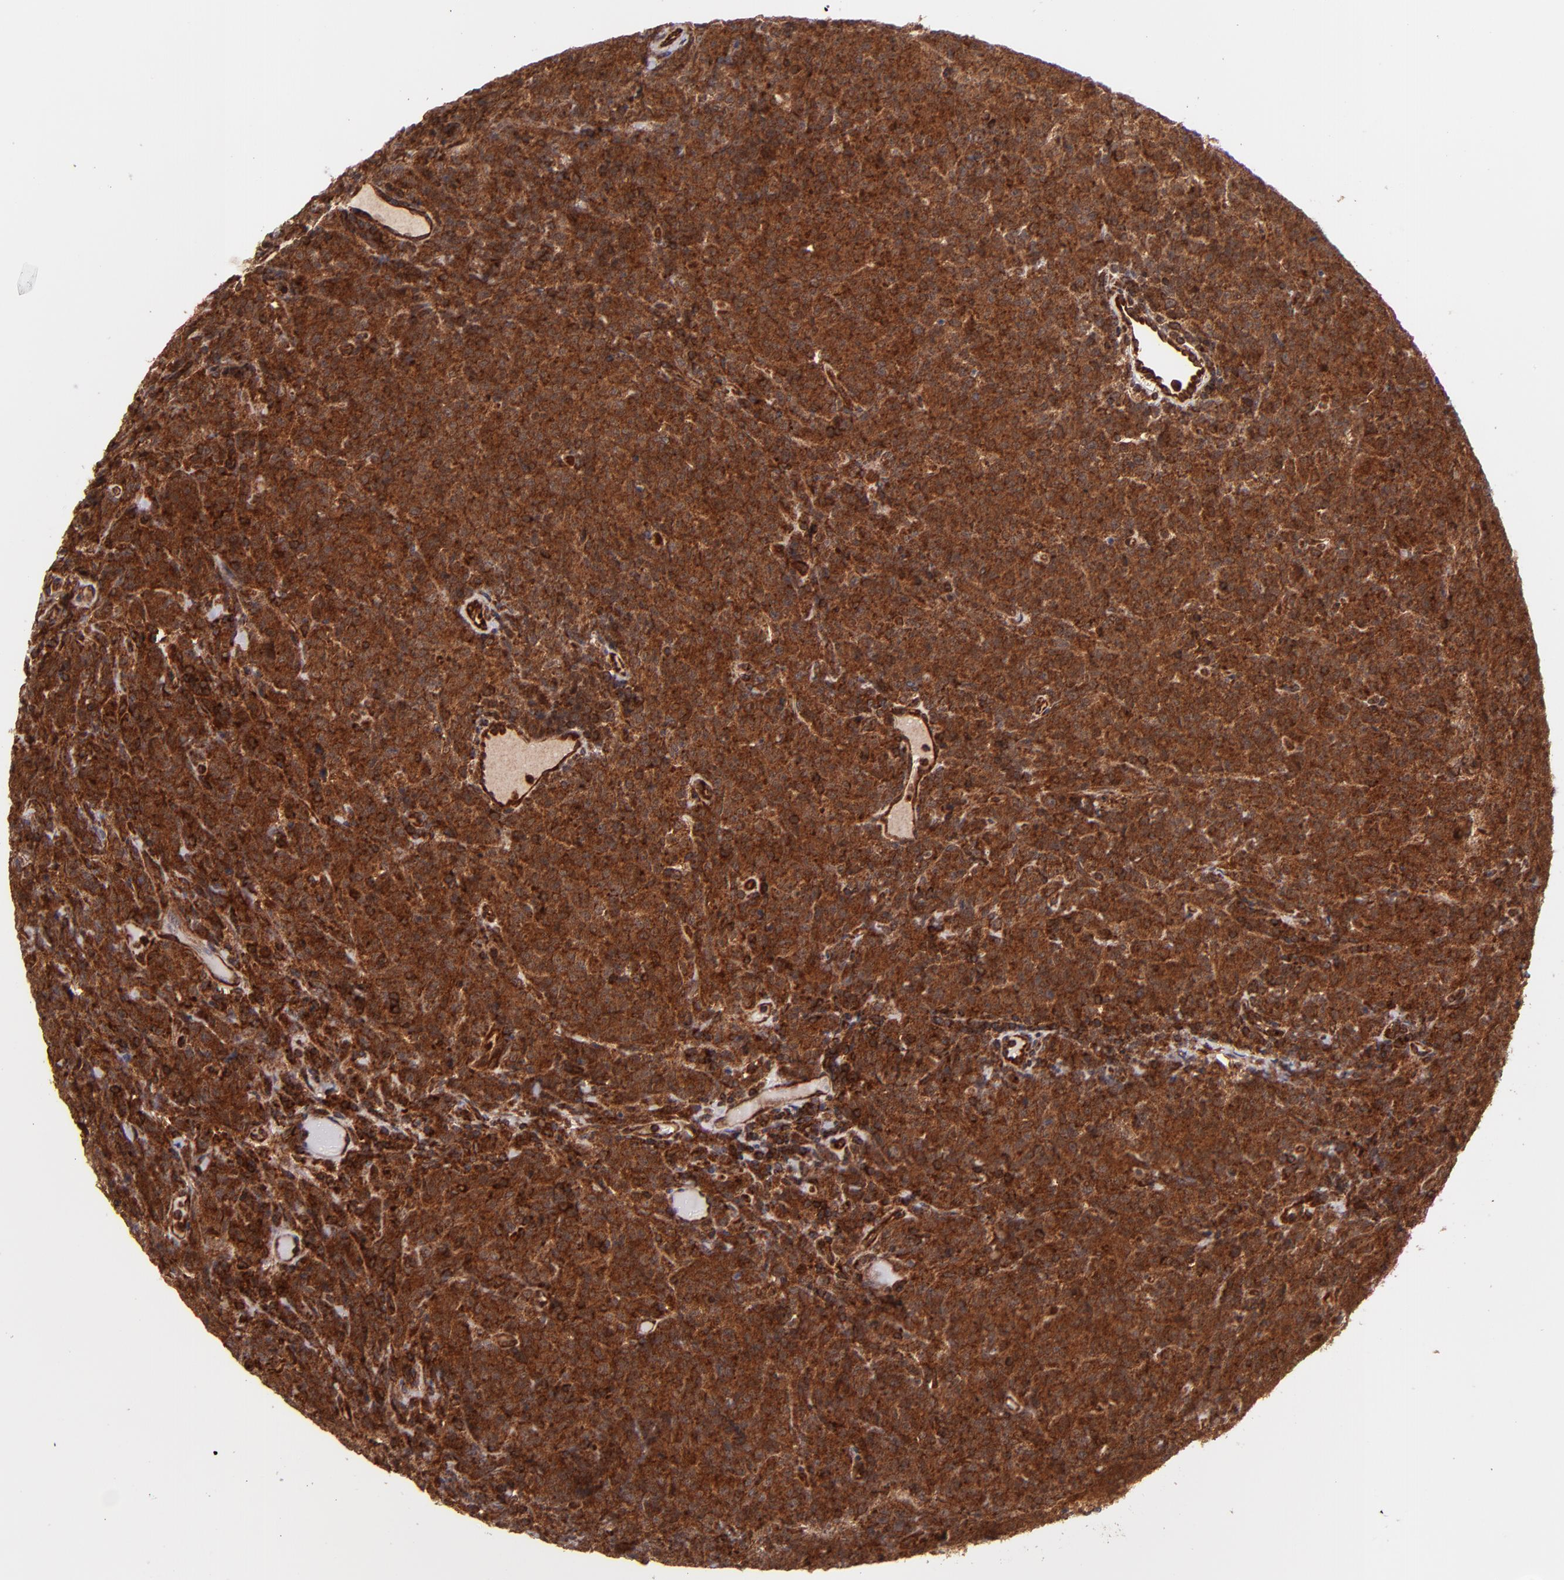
{"staining": {"intensity": "strong", "quantity": ">75%", "location": "cytoplasmic/membranous,nuclear"}, "tissue": "lymphoma", "cell_type": "Tumor cells", "image_type": "cancer", "snomed": [{"axis": "morphology", "description": "Malignant lymphoma, non-Hodgkin's type, High grade"}, {"axis": "topography", "description": "Tonsil"}], "caption": "High-magnification brightfield microscopy of lymphoma stained with DAB (brown) and counterstained with hematoxylin (blue). tumor cells exhibit strong cytoplasmic/membranous and nuclear expression is seen in approximately>75% of cells.", "gene": "STX8", "patient": {"sex": "female", "age": 36}}